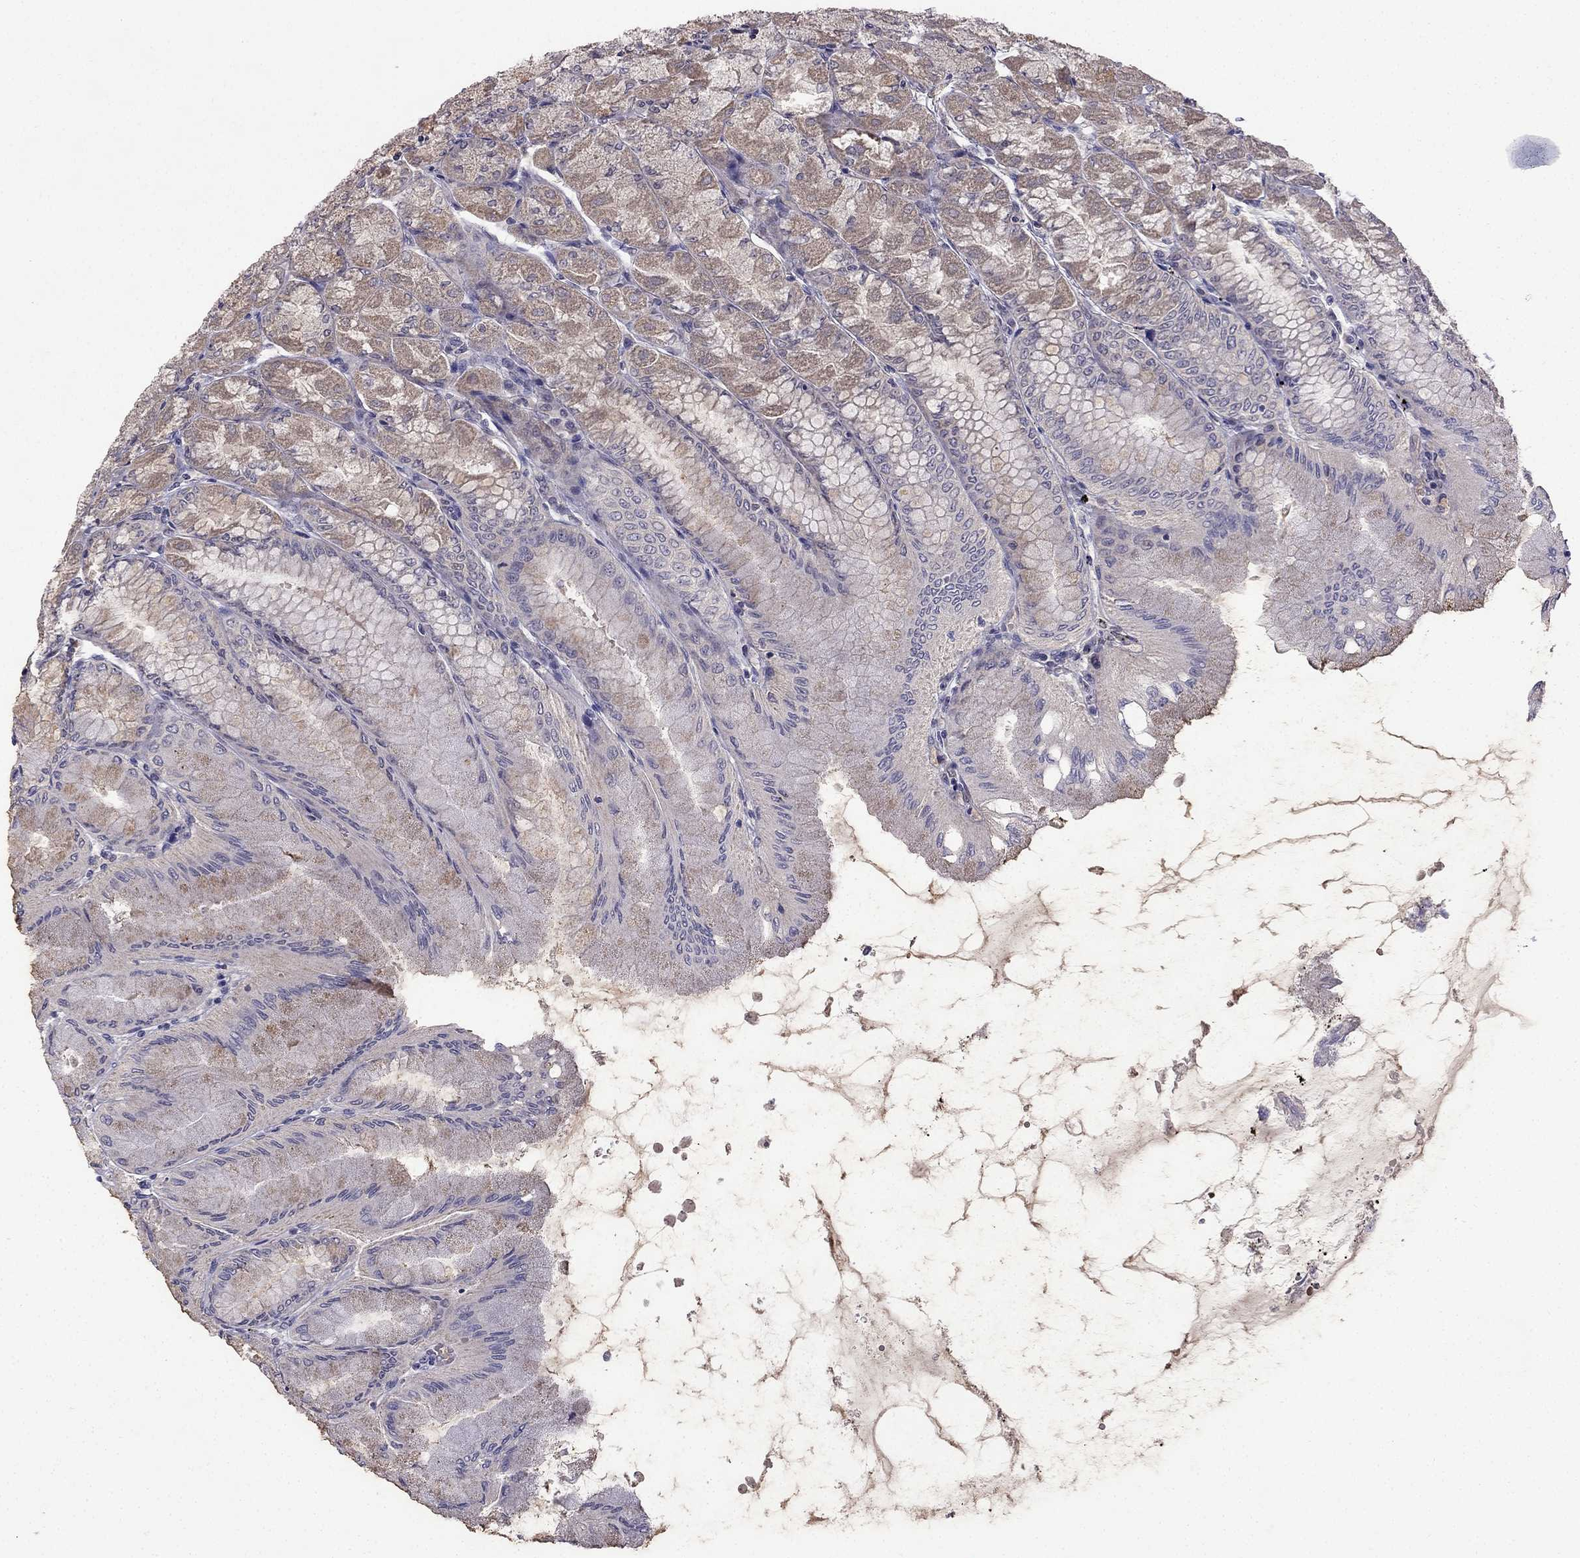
{"staining": {"intensity": "moderate", "quantity": "25%-75%", "location": "cytoplasmic/membranous"}, "tissue": "stomach", "cell_type": "Glandular cells", "image_type": "normal", "snomed": [{"axis": "morphology", "description": "Normal tissue, NOS"}, {"axis": "topography", "description": "Stomach, upper"}], "caption": "Protein analysis of benign stomach reveals moderate cytoplasmic/membranous positivity in approximately 25%-75% of glandular cells. The staining is performed using DAB (3,3'-diaminobenzidine) brown chromogen to label protein expression. The nuclei are counter-stained blue using hematoxylin.", "gene": "SLC6A2", "patient": {"sex": "male", "age": 60}}